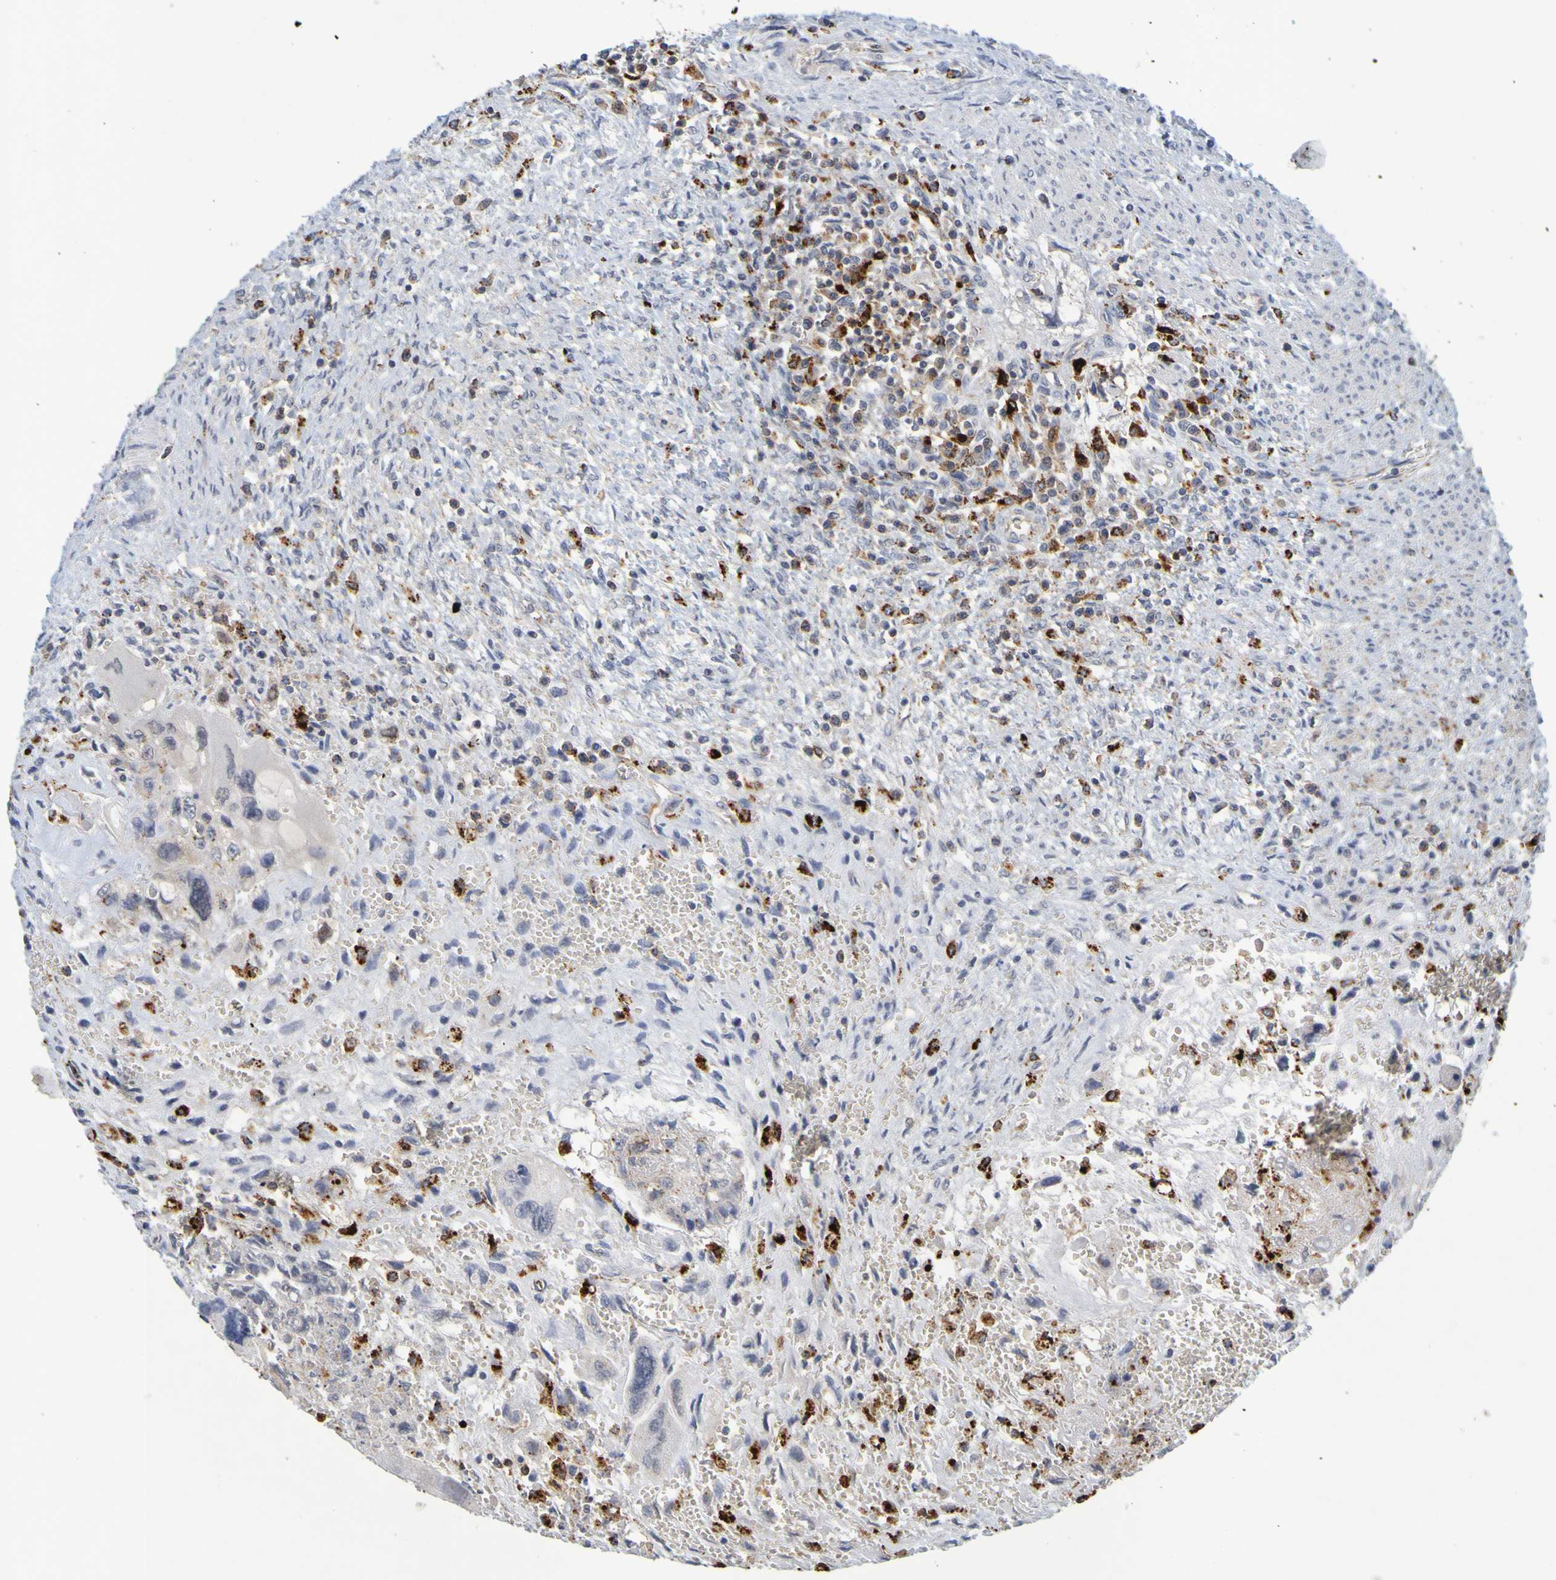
{"staining": {"intensity": "negative", "quantity": "none", "location": "none"}, "tissue": "testis cancer", "cell_type": "Tumor cells", "image_type": "cancer", "snomed": [{"axis": "morphology", "description": "Carcinoma, Embryonal, NOS"}, {"axis": "topography", "description": "Testis"}], "caption": "DAB immunohistochemical staining of human embryonal carcinoma (testis) displays no significant positivity in tumor cells.", "gene": "TPH1", "patient": {"sex": "male", "age": 28}}